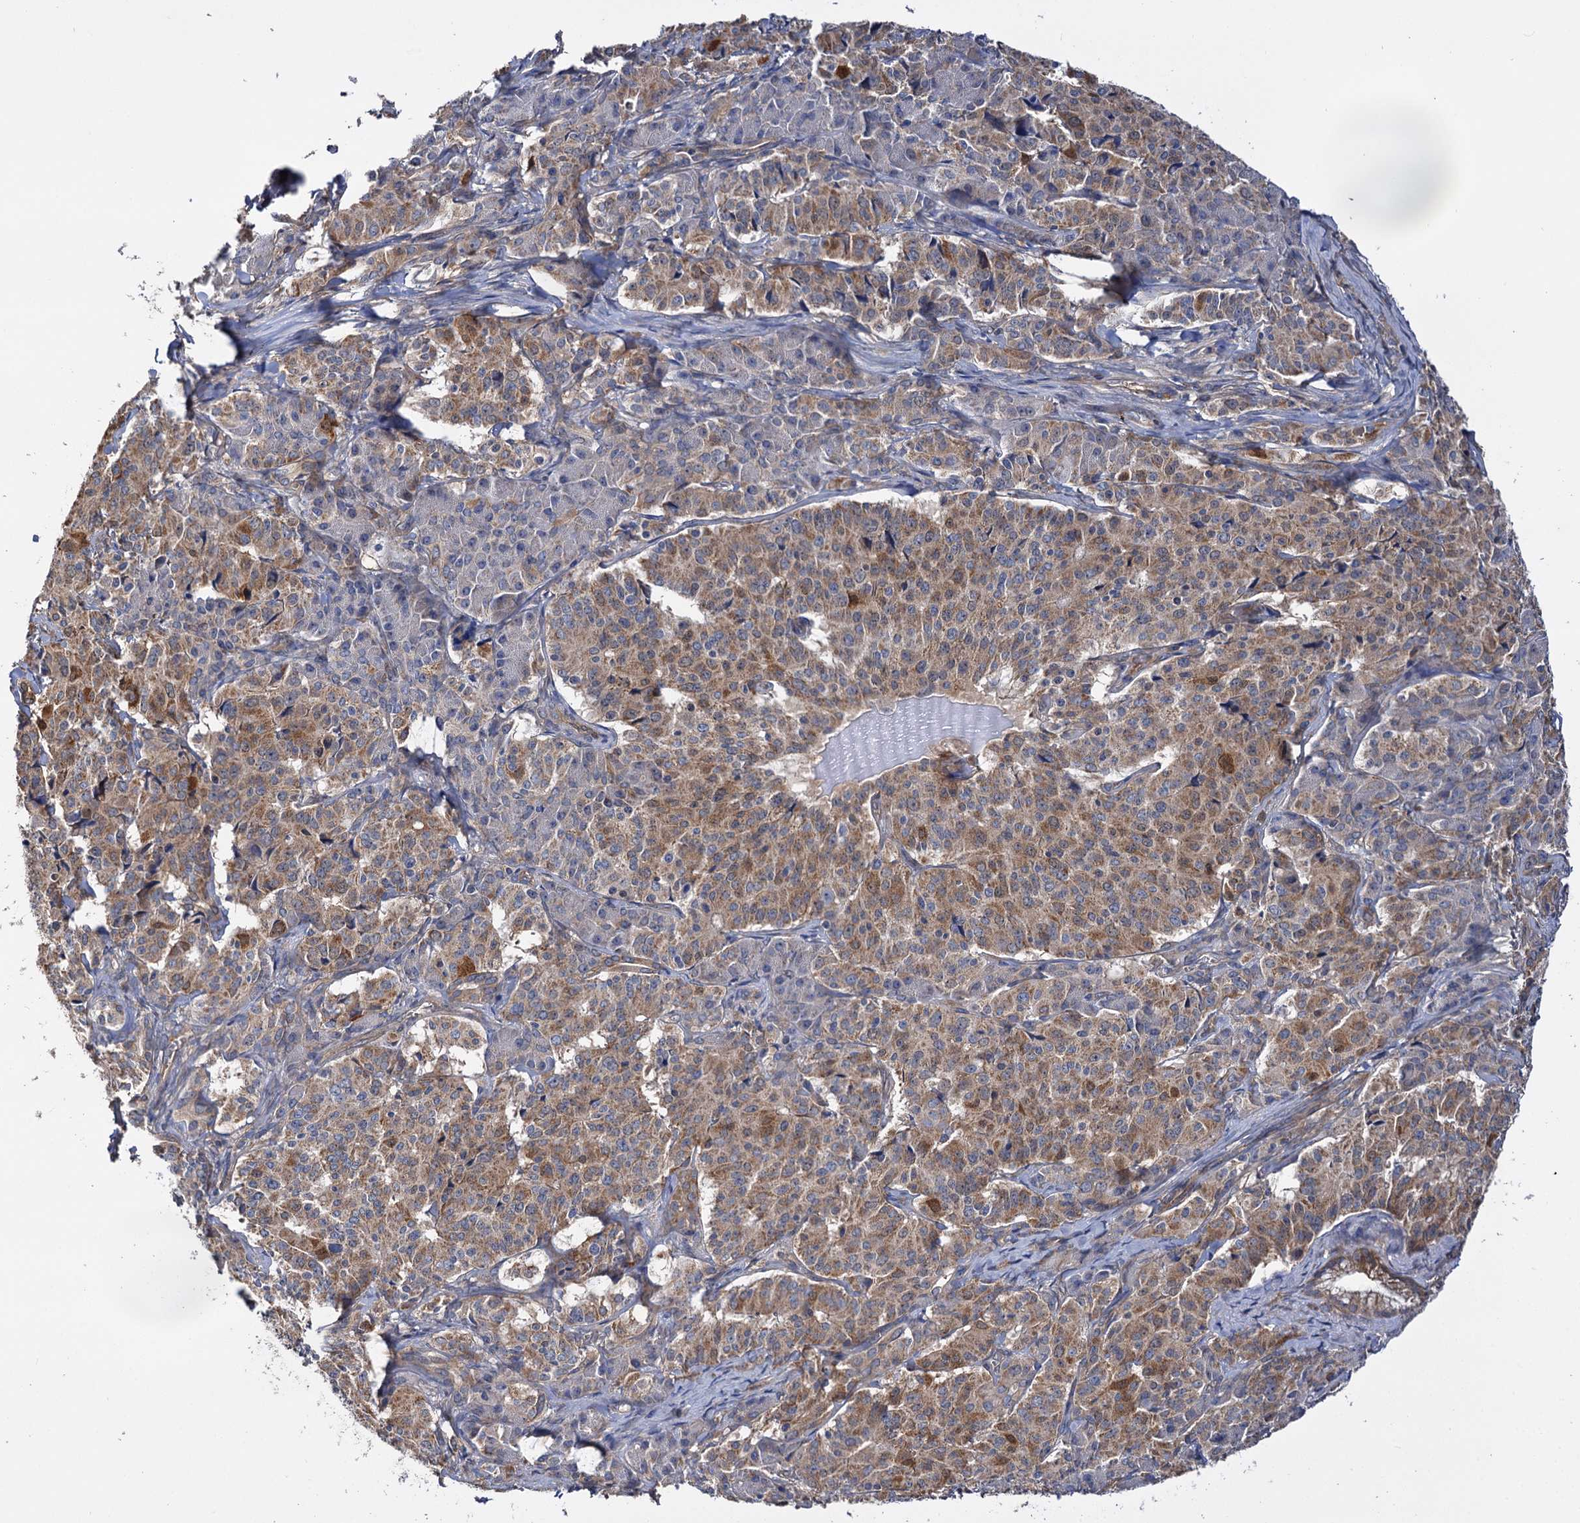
{"staining": {"intensity": "moderate", "quantity": ">75%", "location": "cytoplasmic/membranous"}, "tissue": "pancreatic cancer", "cell_type": "Tumor cells", "image_type": "cancer", "snomed": [{"axis": "morphology", "description": "Adenocarcinoma, NOS"}, {"axis": "topography", "description": "Pancreas"}], "caption": "Tumor cells show moderate cytoplasmic/membranous positivity in about >75% of cells in pancreatic cancer (adenocarcinoma). Using DAB (3,3'-diaminobenzidine) (brown) and hematoxylin (blue) stains, captured at high magnification using brightfield microscopy.", "gene": "IDI1", "patient": {"sex": "female", "age": 74}}